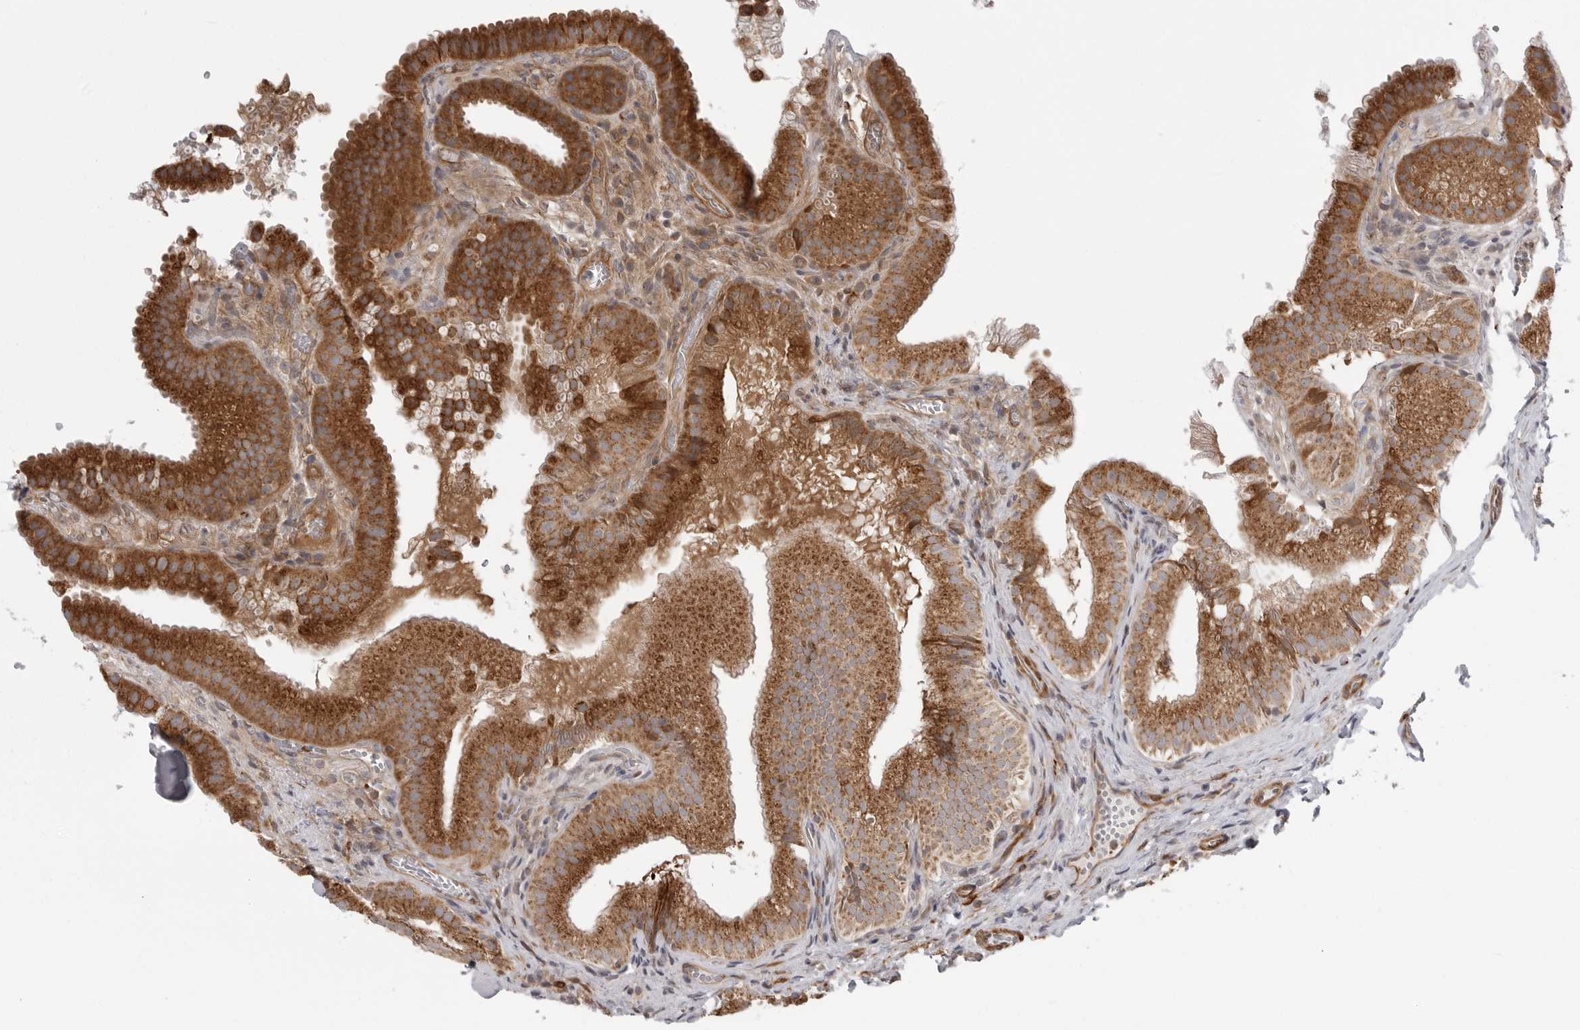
{"staining": {"intensity": "strong", "quantity": ">75%", "location": "cytoplasmic/membranous"}, "tissue": "gallbladder", "cell_type": "Glandular cells", "image_type": "normal", "snomed": [{"axis": "morphology", "description": "Normal tissue, NOS"}, {"axis": "topography", "description": "Gallbladder"}], "caption": "A high-resolution photomicrograph shows IHC staining of unremarkable gallbladder, which demonstrates strong cytoplasmic/membranous positivity in approximately >75% of glandular cells.", "gene": "SCP2", "patient": {"sex": "female", "age": 30}}